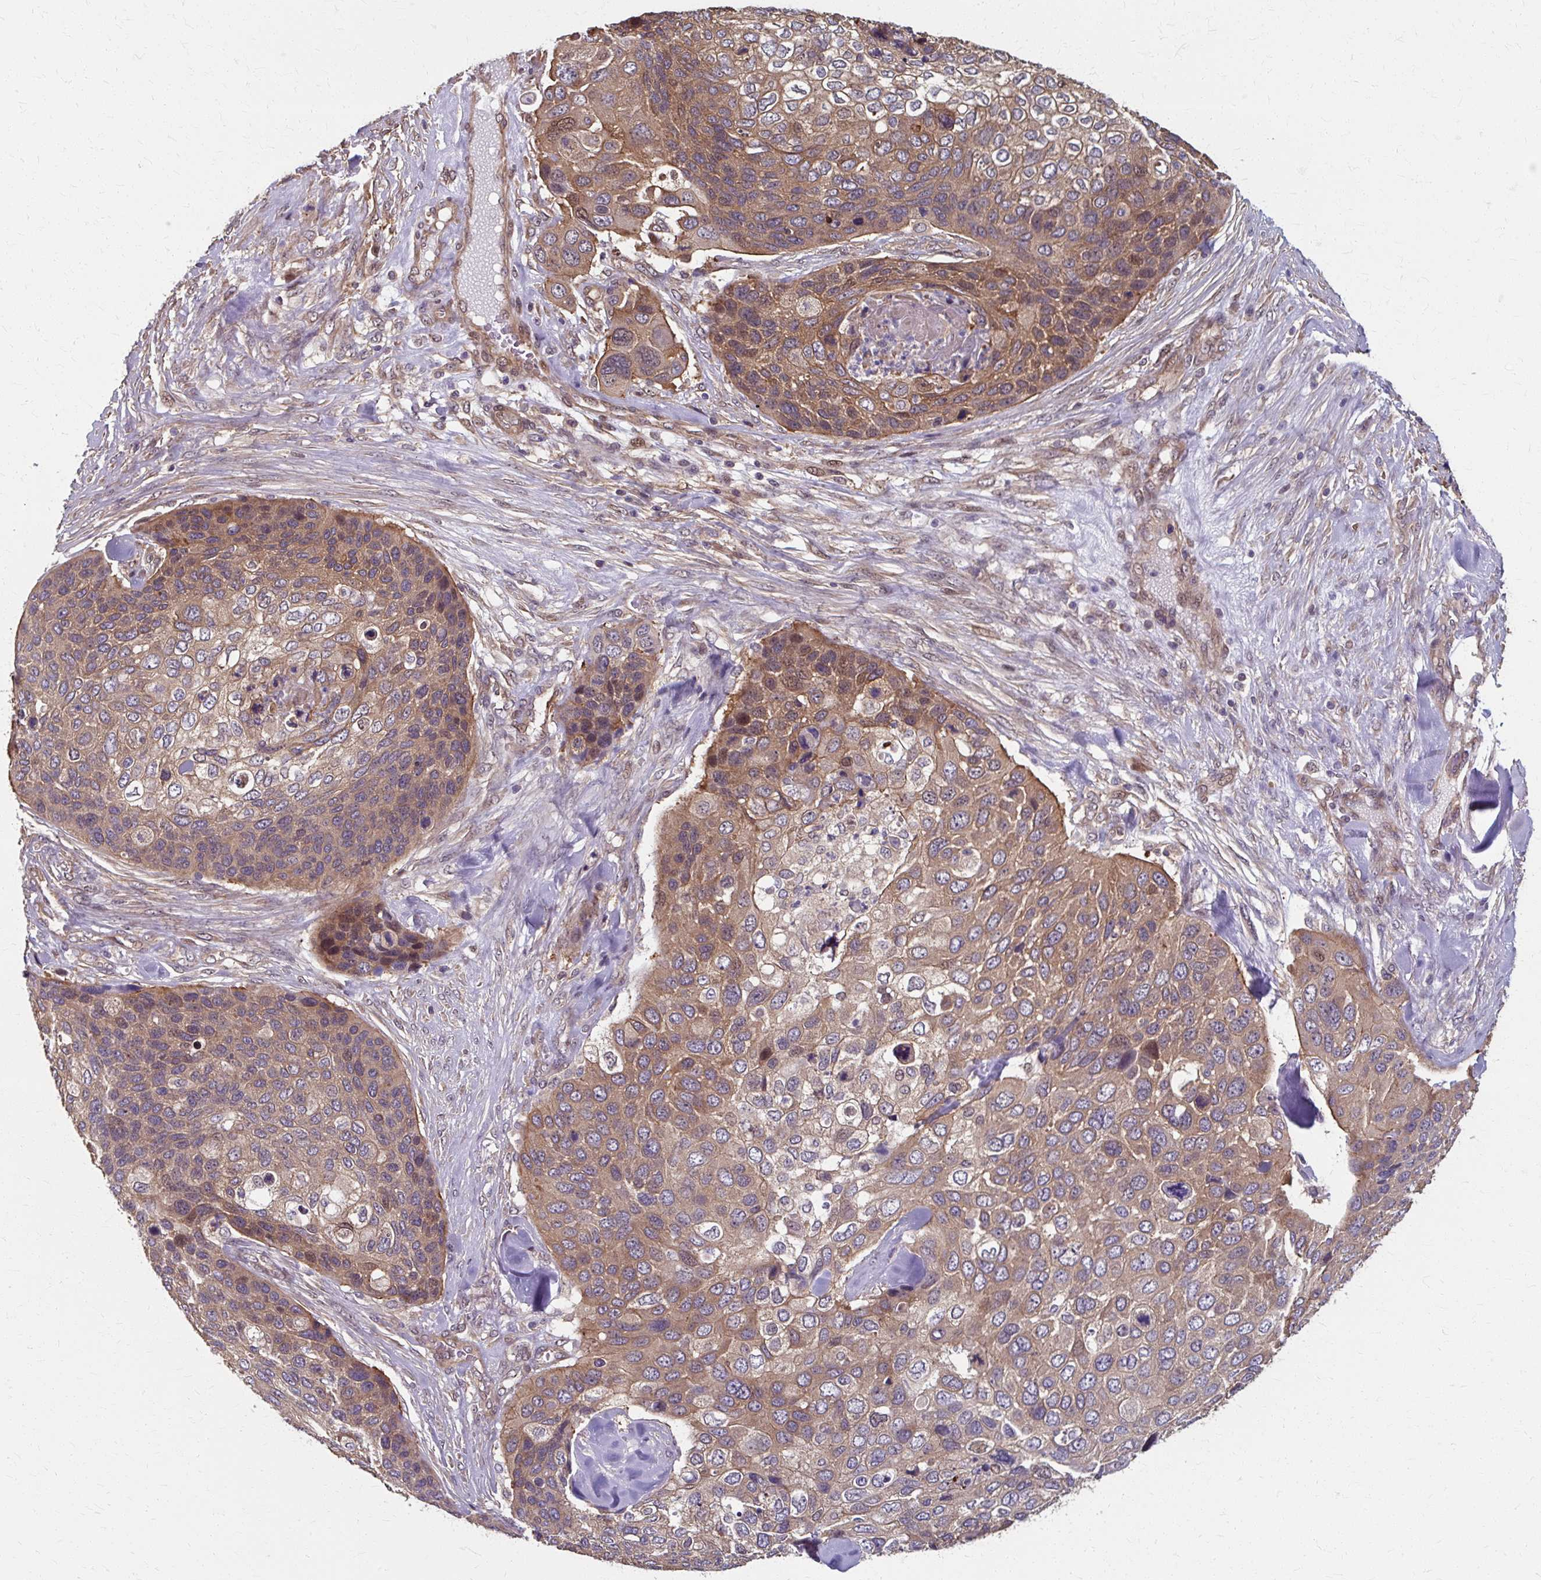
{"staining": {"intensity": "moderate", "quantity": ">75%", "location": "cytoplasmic/membranous,nuclear"}, "tissue": "skin cancer", "cell_type": "Tumor cells", "image_type": "cancer", "snomed": [{"axis": "morphology", "description": "Basal cell carcinoma"}, {"axis": "topography", "description": "Skin"}], "caption": "Moderate cytoplasmic/membranous and nuclear staining for a protein is identified in approximately >75% of tumor cells of skin cancer (basal cell carcinoma) using immunohistochemistry.", "gene": "ZNF555", "patient": {"sex": "female", "age": 74}}